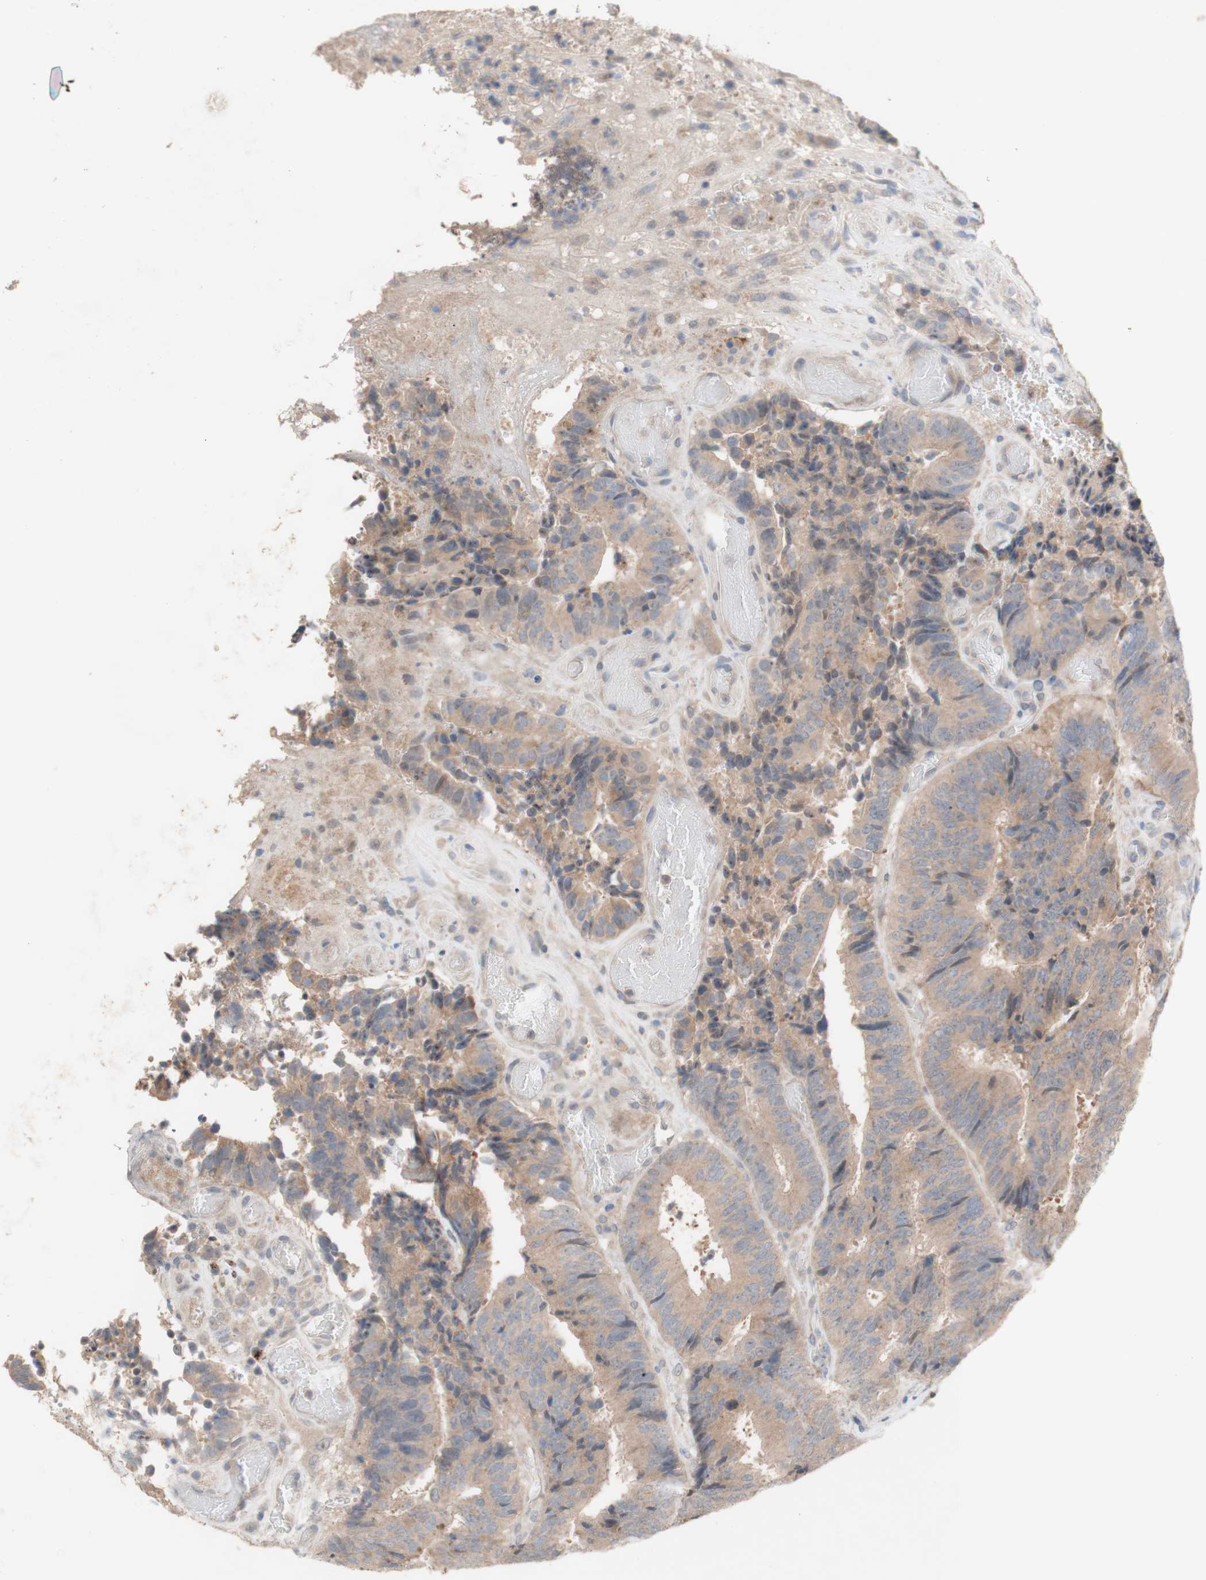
{"staining": {"intensity": "moderate", "quantity": ">75%", "location": "cytoplasmic/membranous"}, "tissue": "colorectal cancer", "cell_type": "Tumor cells", "image_type": "cancer", "snomed": [{"axis": "morphology", "description": "Adenocarcinoma, NOS"}, {"axis": "topography", "description": "Rectum"}], "caption": "Immunohistochemistry (IHC) micrograph of adenocarcinoma (colorectal) stained for a protein (brown), which demonstrates medium levels of moderate cytoplasmic/membranous staining in approximately >75% of tumor cells.", "gene": "PEX2", "patient": {"sex": "male", "age": 72}}